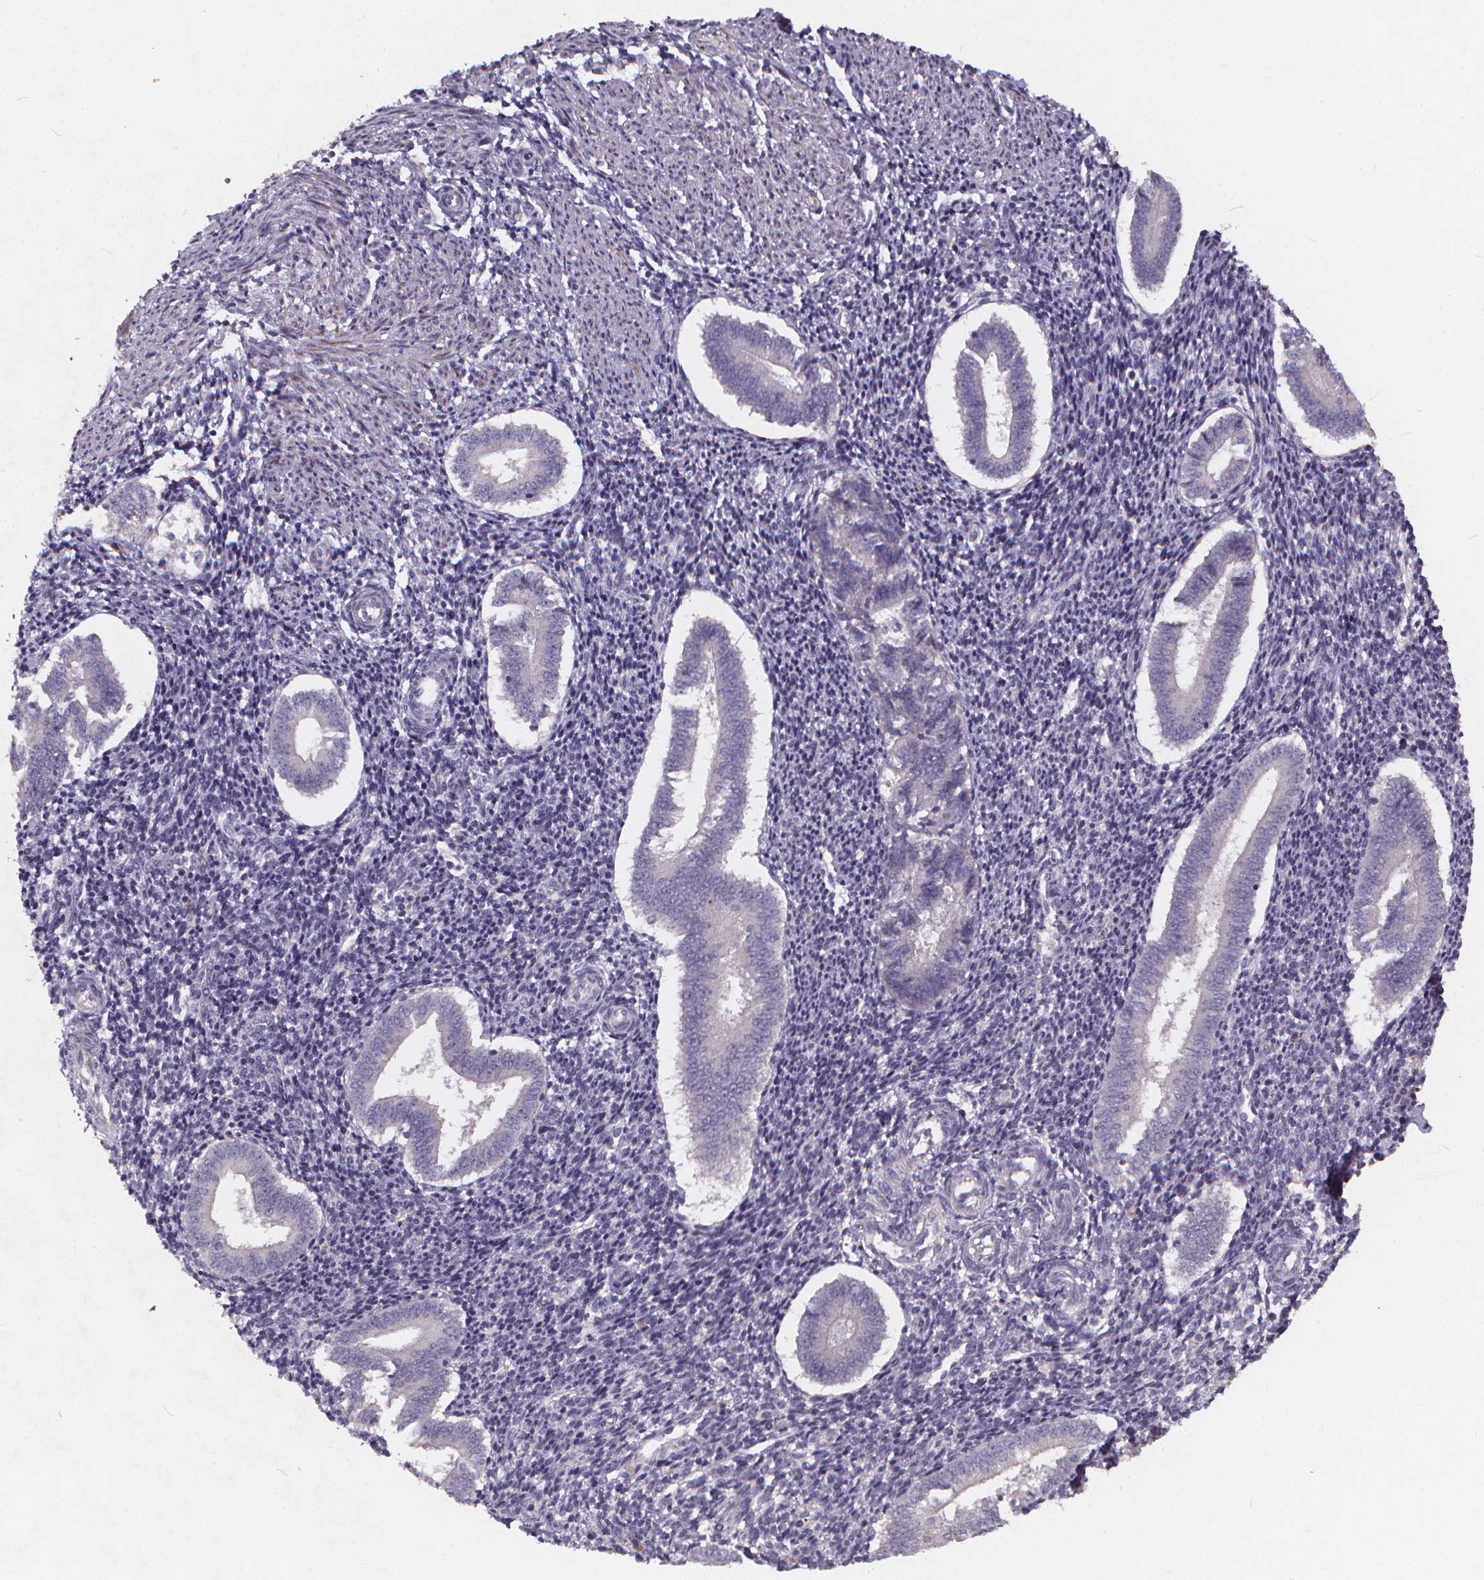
{"staining": {"intensity": "negative", "quantity": "none", "location": "none"}, "tissue": "endometrium", "cell_type": "Cells in endometrial stroma", "image_type": "normal", "snomed": [{"axis": "morphology", "description": "Normal tissue, NOS"}, {"axis": "topography", "description": "Endometrium"}], "caption": "Immunohistochemistry image of benign endometrium: endometrium stained with DAB (3,3'-diaminobenzidine) demonstrates no significant protein staining in cells in endometrial stroma. Nuclei are stained in blue.", "gene": "TSPAN14", "patient": {"sex": "female", "age": 25}}